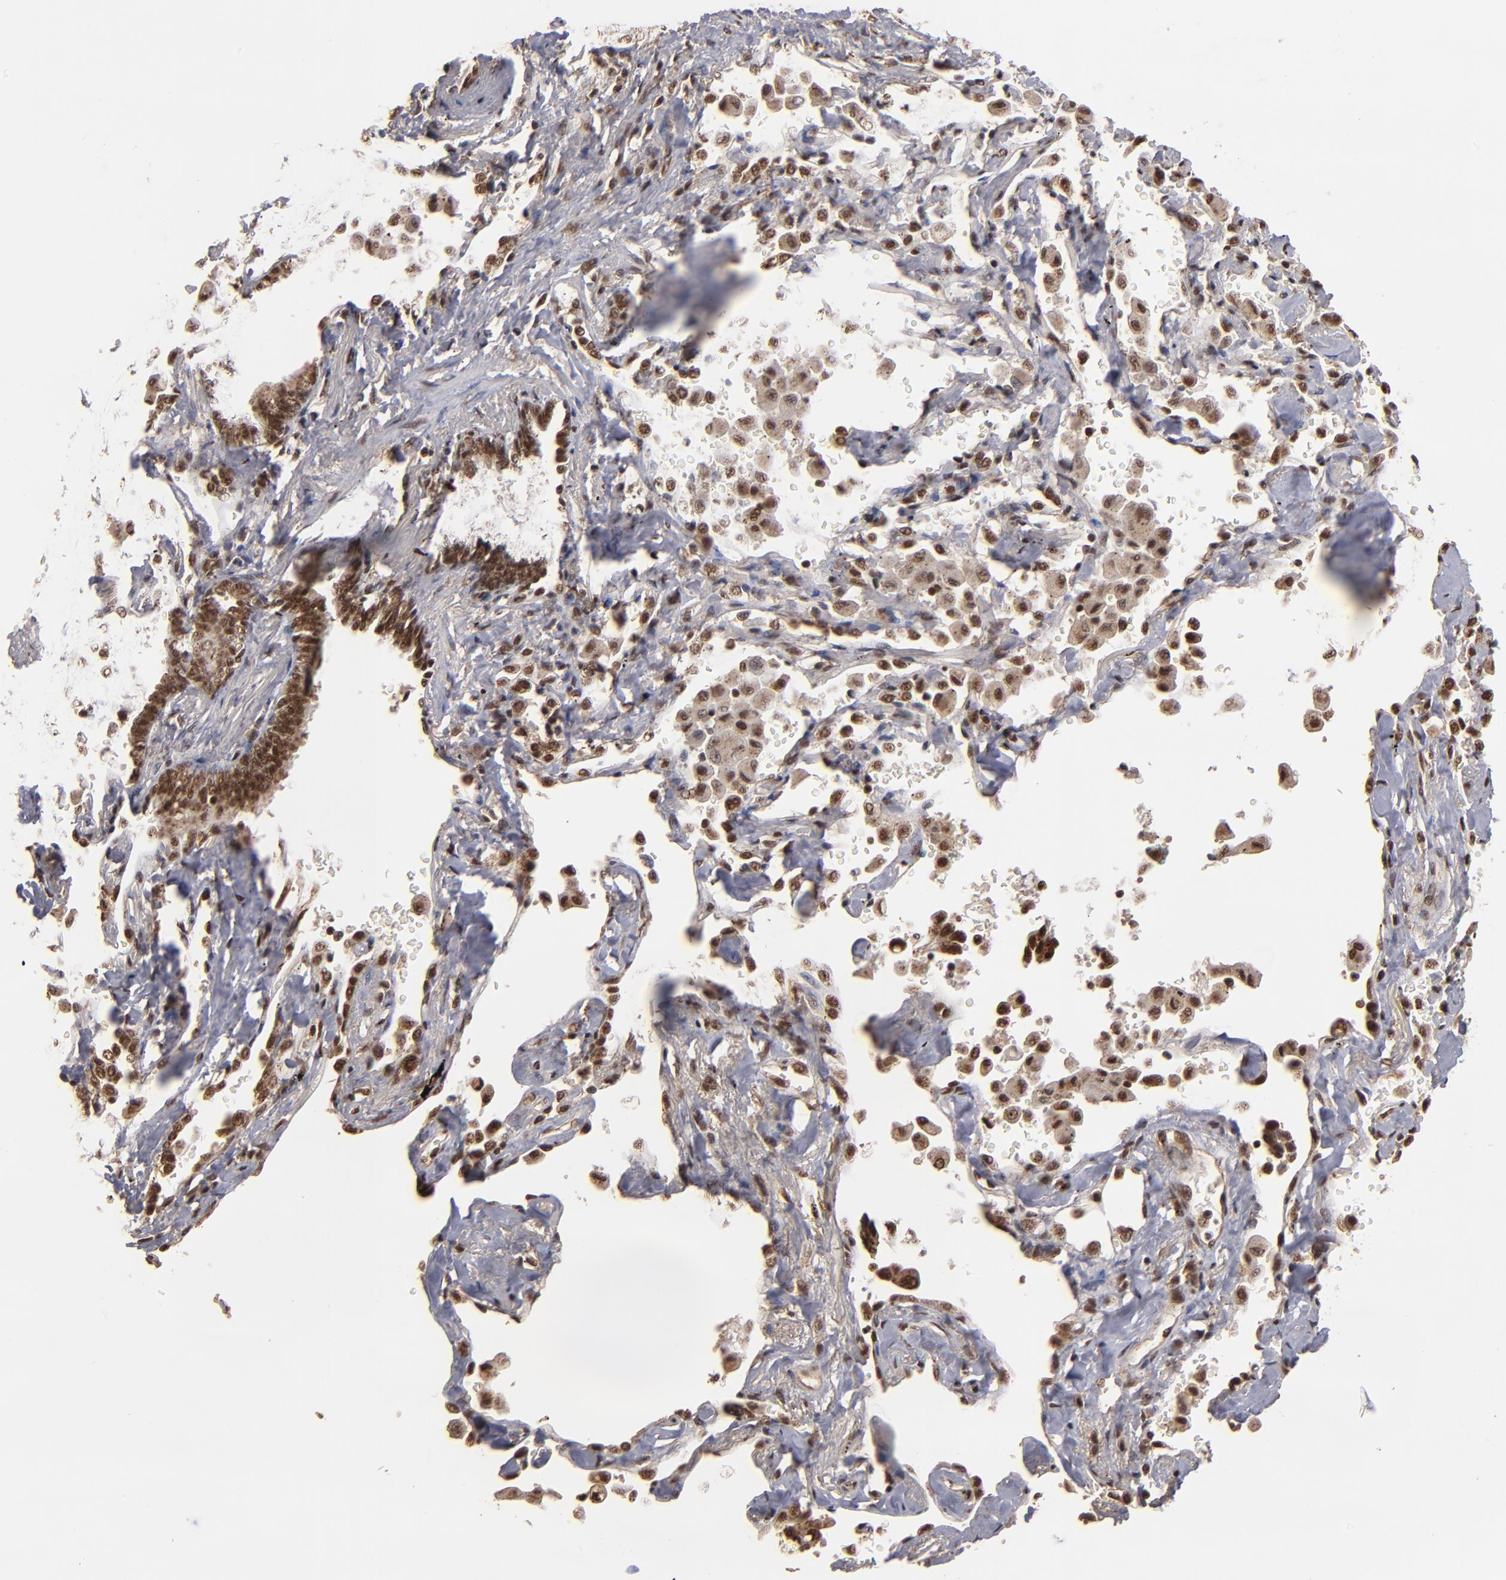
{"staining": {"intensity": "strong", "quantity": ">75%", "location": "cytoplasmic/membranous,nuclear"}, "tissue": "lung cancer", "cell_type": "Tumor cells", "image_type": "cancer", "snomed": [{"axis": "morphology", "description": "Adenocarcinoma, NOS"}, {"axis": "topography", "description": "Lung"}], "caption": "Brown immunohistochemical staining in human lung cancer (adenocarcinoma) displays strong cytoplasmic/membranous and nuclear expression in approximately >75% of tumor cells. (Stains: DAB (3,3'-diaminobenzidine) in brown, nuclei in blue, Microscopy: brightfield microscopy at high magnification).", "gene": "SNW1", "patient": {"sex": "female", "age": 64}}